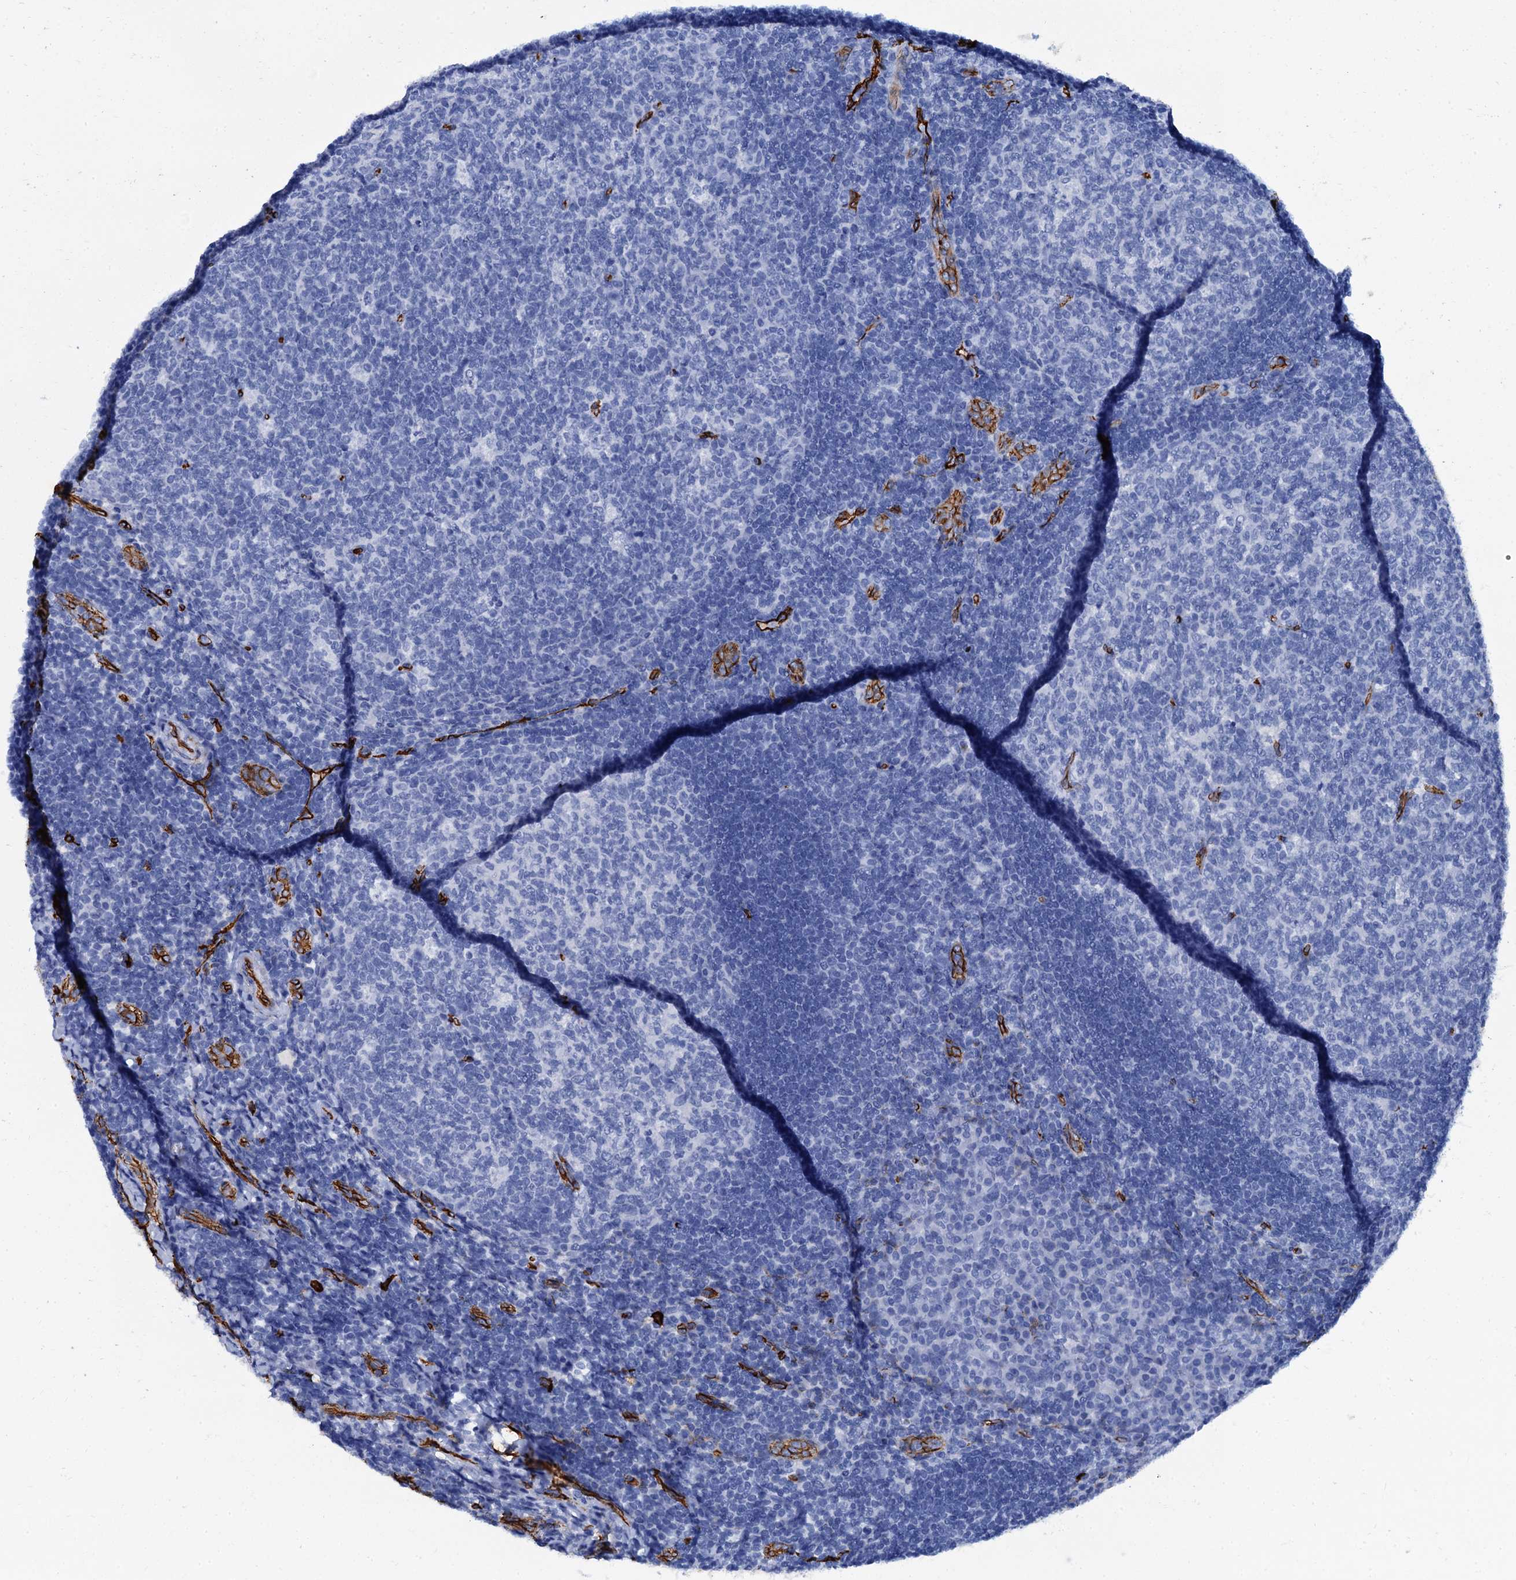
{"staining": {"intensity": "negative", "quantity": "none", "location": "none"}, "tissue": "tonsil", "cell_type": "Germinal center cells", "image_type": "normal", "snomed": [{"axis": "morphology", "description": "Normal tissue, NOS"}, {"axis": "topography", "description": "Tonsil"}], "caption": "High magnification brightfield microscopy of unremarkable tonsil stained with DAB (3,3'-diaminobenzidine) (brown) and counterstained with hematoxylin (blue): germinal center cells show no significant expression.", "gene": "CAVIN2", "patient": {"sex": "male", "age": 17}}